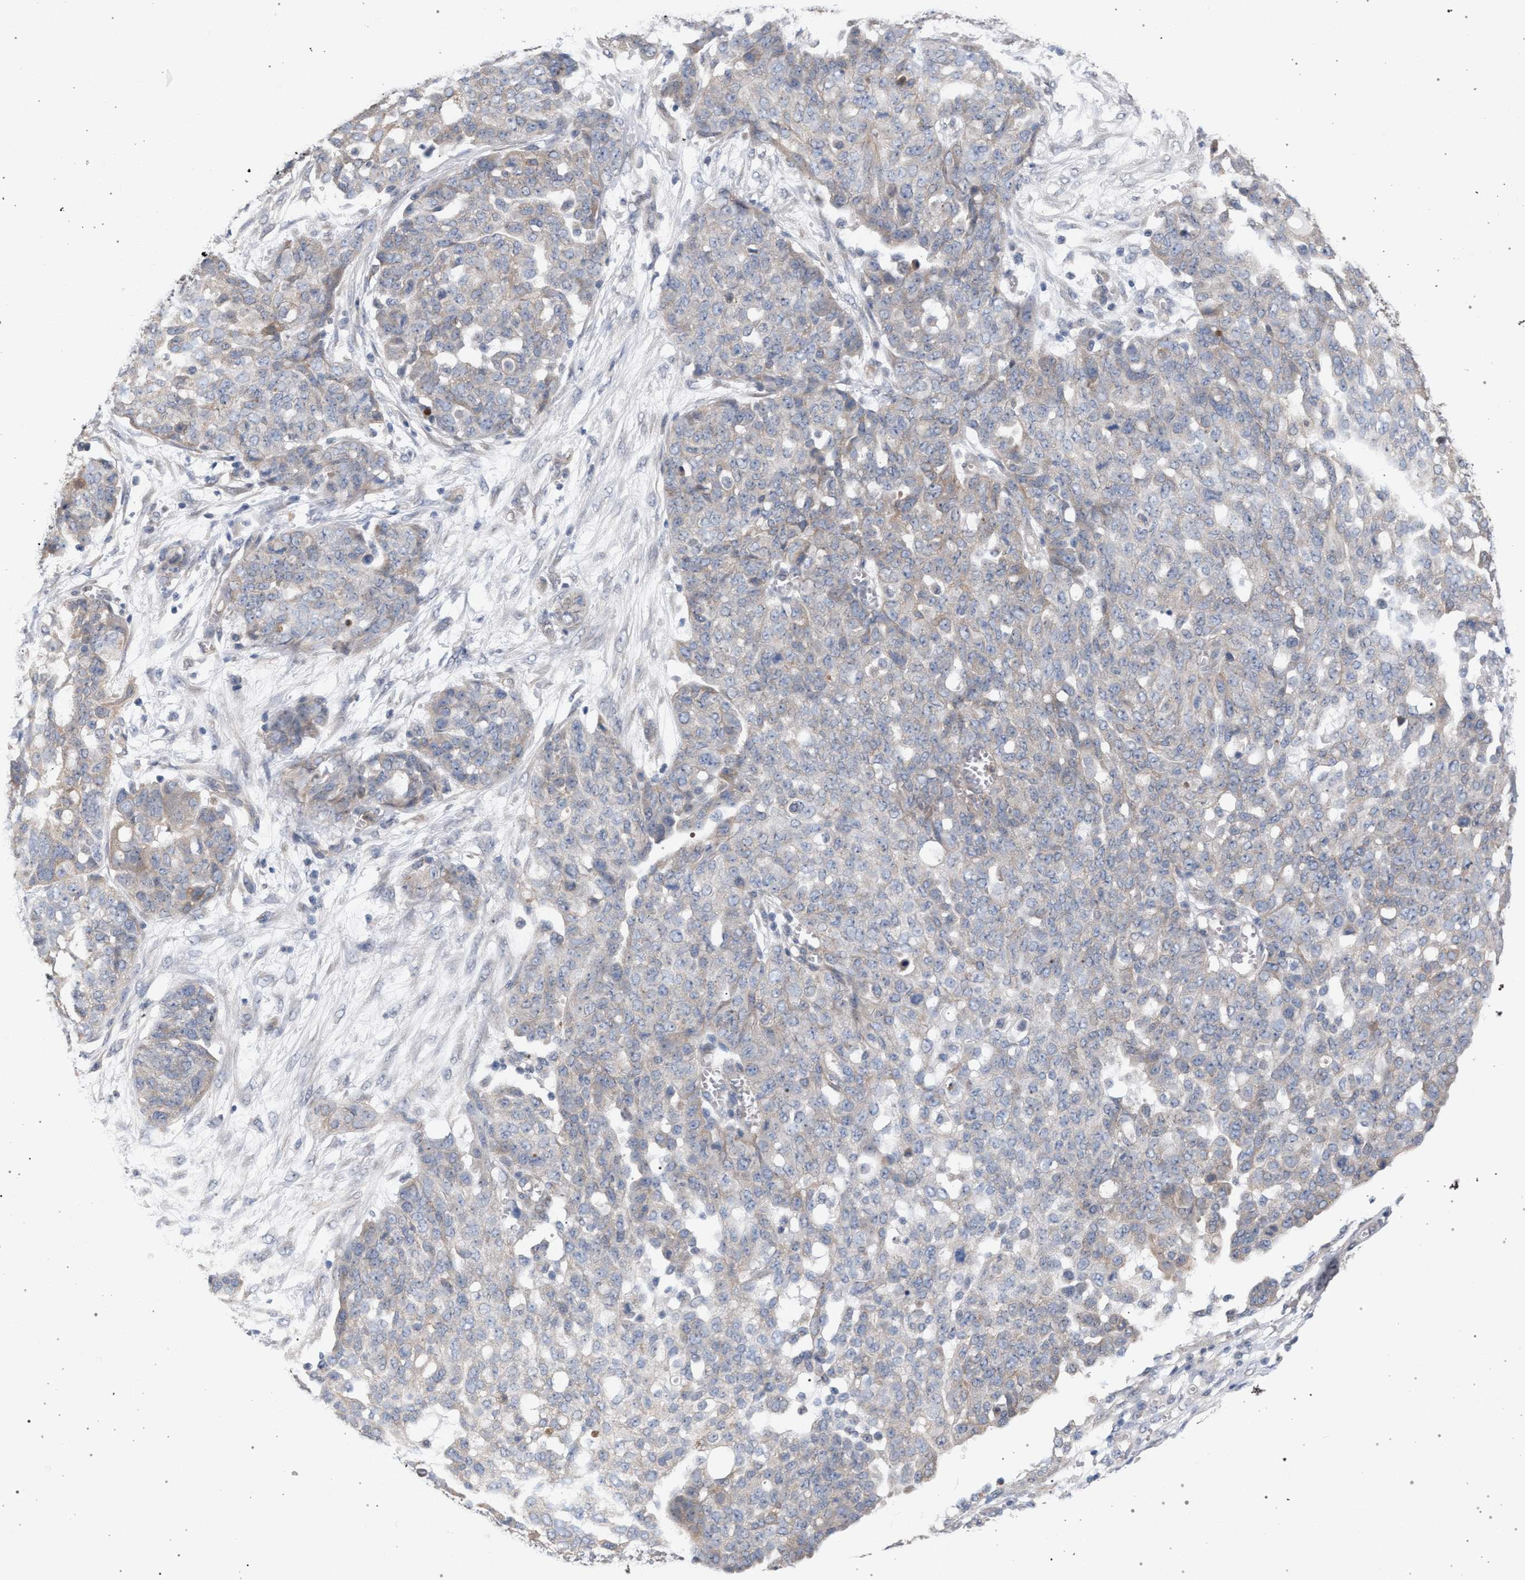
{"staining": {"intensity": "weak", "quantity": "<25%", "location": "cytoplasmic/membranous"}, "tissue": "ovarian cancer", "cell_type": "Tumor cells", "image_type": "cancer", "snomed": [{"axis": "morphology", "description": "Cystadenocarcinoma, serous, NOS"}, {"axis": "topography", "description": "Soft tissue"}, {"axis": "topography", "description": "Ovary"}], "caption": "Ovarian cancer (serous cystadenocarcinoma) stained for a protein using IHC demonstrates no positivity tumor cells.", "gene": "ARPC5L", "patient": {"sex": "female", "age": 57}}